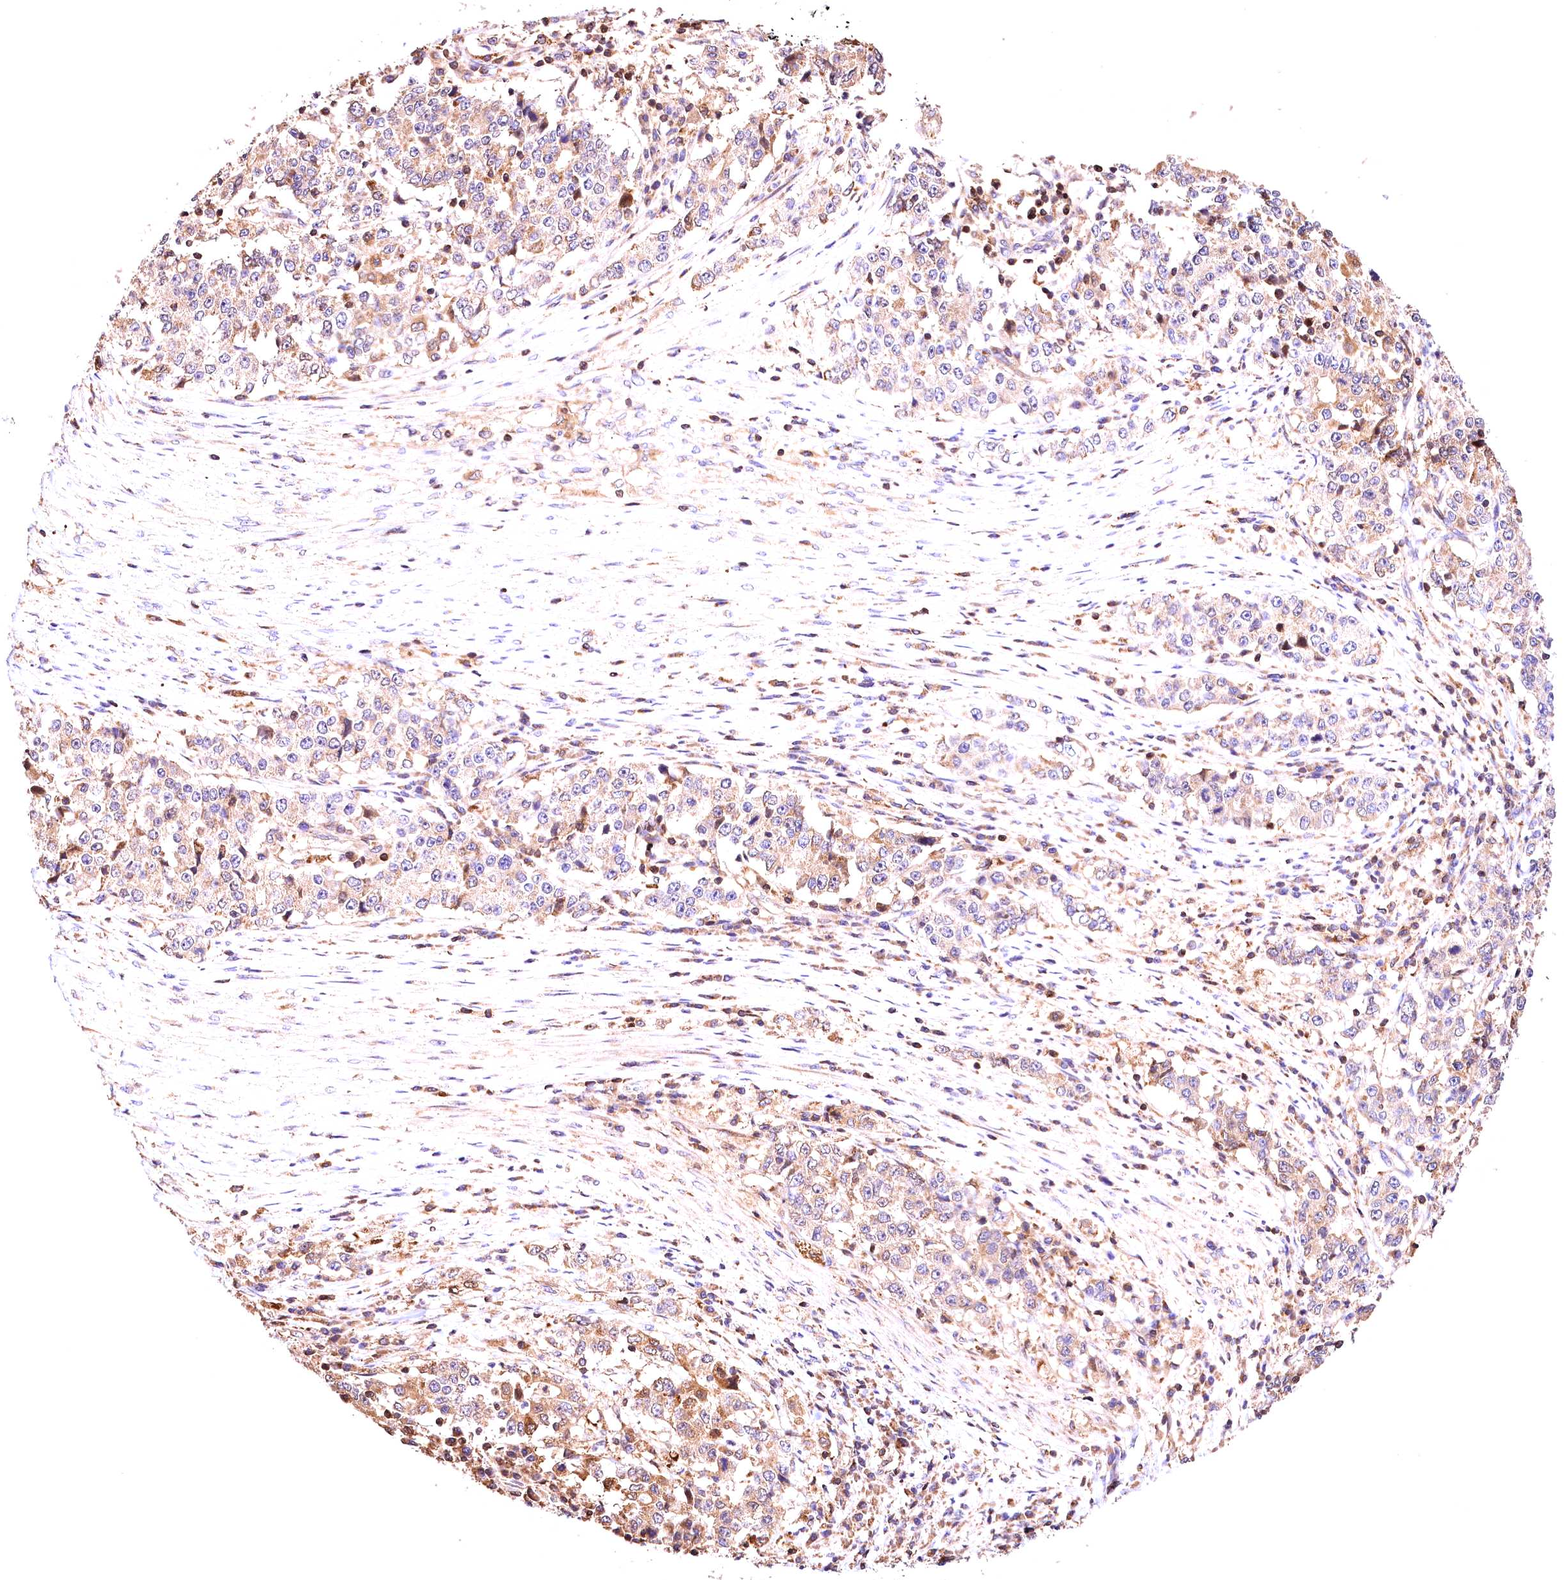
{"staining": {"intensity": "weak", "quantity": "25%-75%", "location": "cytoplasmic/membranous"}, "tissue": "stomach cancer", "cell_type": "Tumor cells", "image_type": "cancer", "snomed": [{"axis": "morphology", "description": "Adenocarcinoma, NOS"}, {"axis": "topography", "description": "Stomach"}], "caption": "High-magnification brightfield microscopy of stomach cancer (adenocarcinoma) stained with DAB (brown) and counterstained with hematoxylin (blue). tumor cells exhibit weak cytoplasmic/membranous staining is appreciated in about25%-75% of cells.", "gene": "KPTN", "patient": {"sex": "male", "age": 59}}